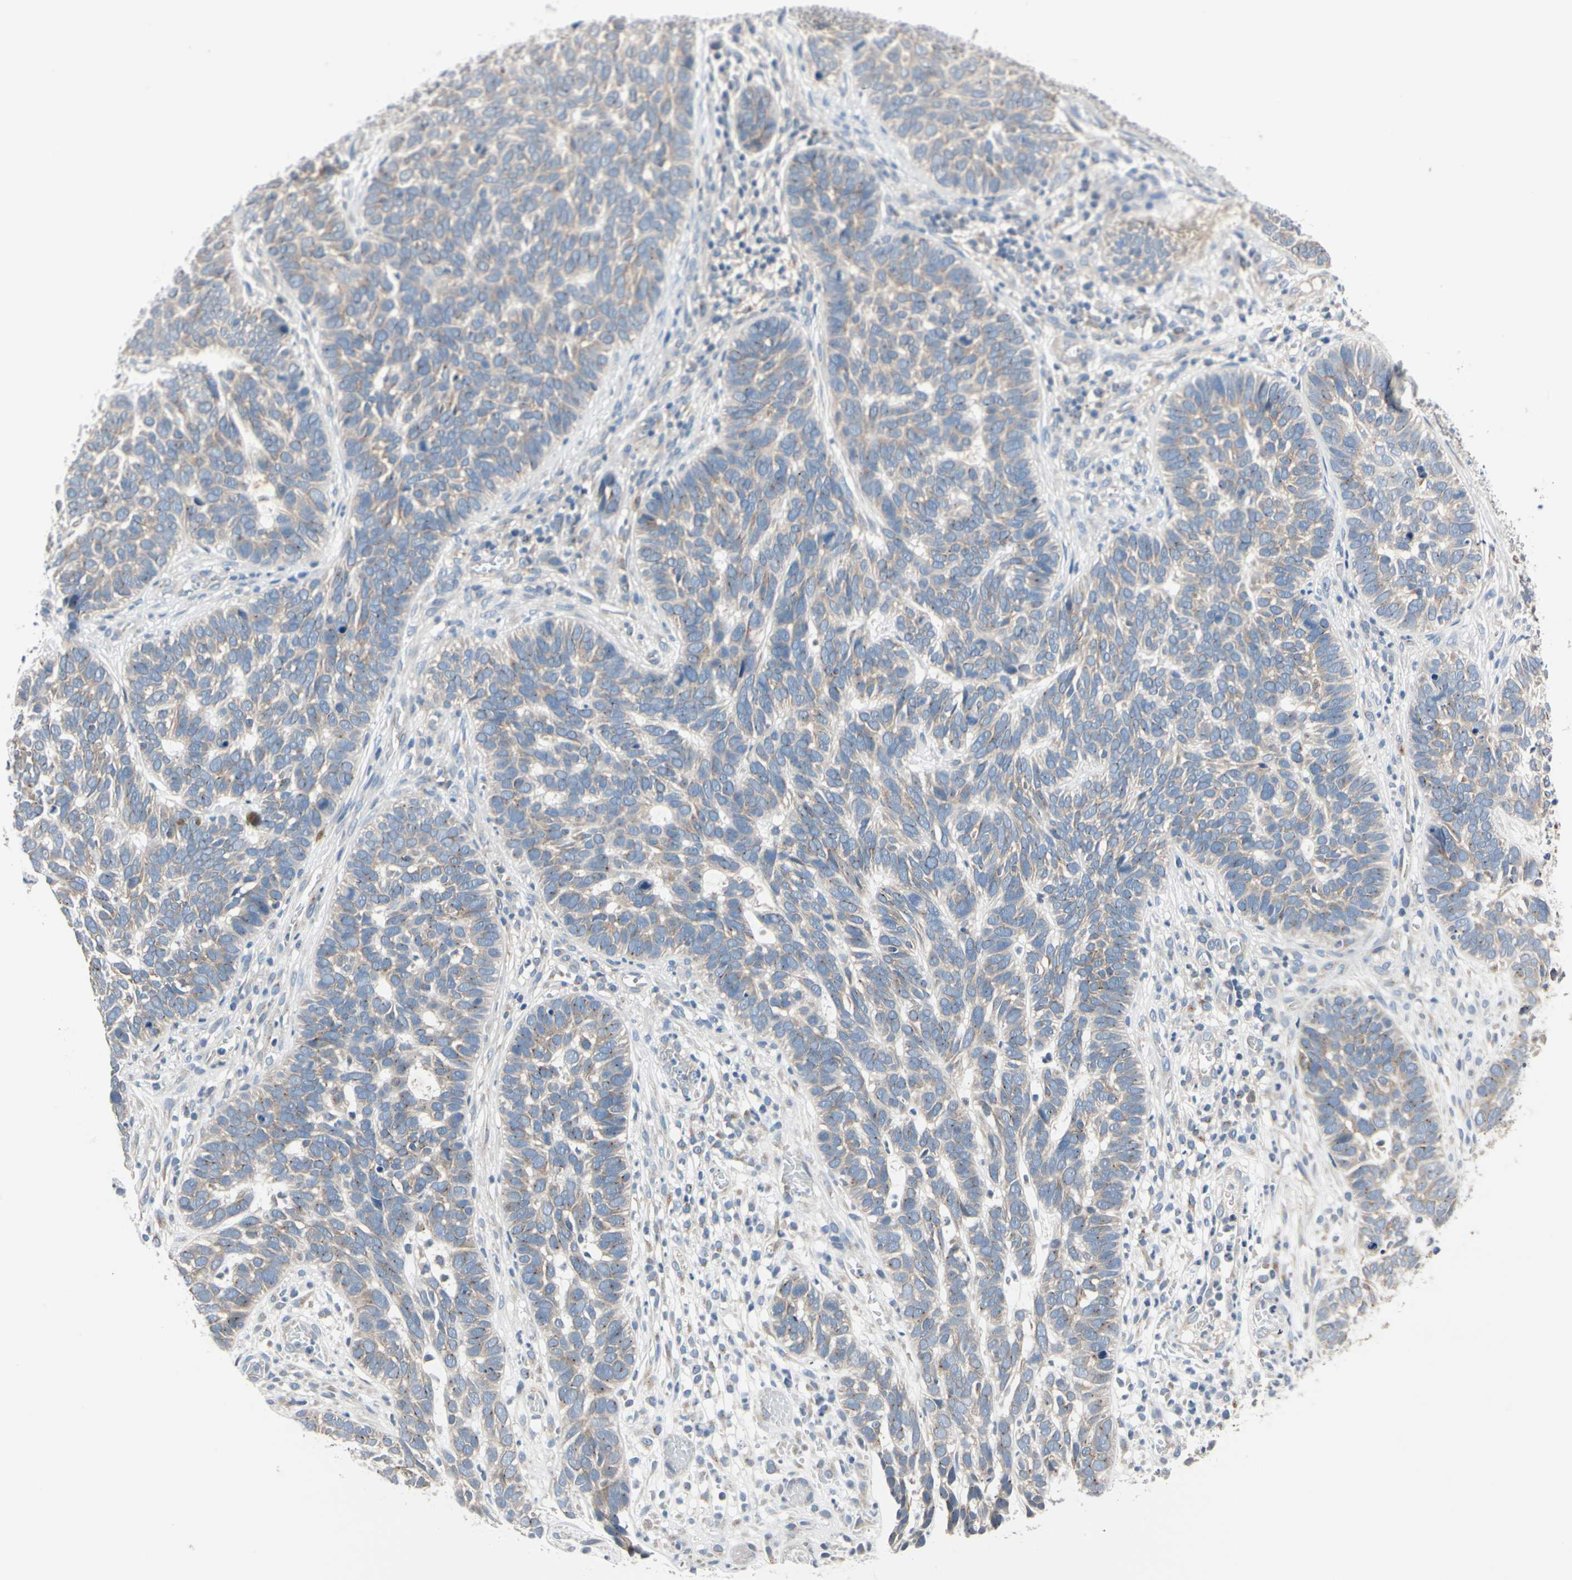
{"staining": {"intensity": "weak", "quantity": "25%-75%", "location": "cytoplasmic/membranous"}, "tissue": "skin cancer", "cell_type": "Tumor cells", "image_type": "cancer", "snomed": [{"axis": "morphology", "description": "Basal cell carcinoma"}, {"axis": "topography", "description": "Skin"}], "caption": "This is an image of immunohistochemistry (IHC) staining of skin cancer, which shows weak staining in the cytoplasmic/membranous of tumor cells.", "gene": "PRKAR2B", "patient": {"sex": "male", "age": 87}}